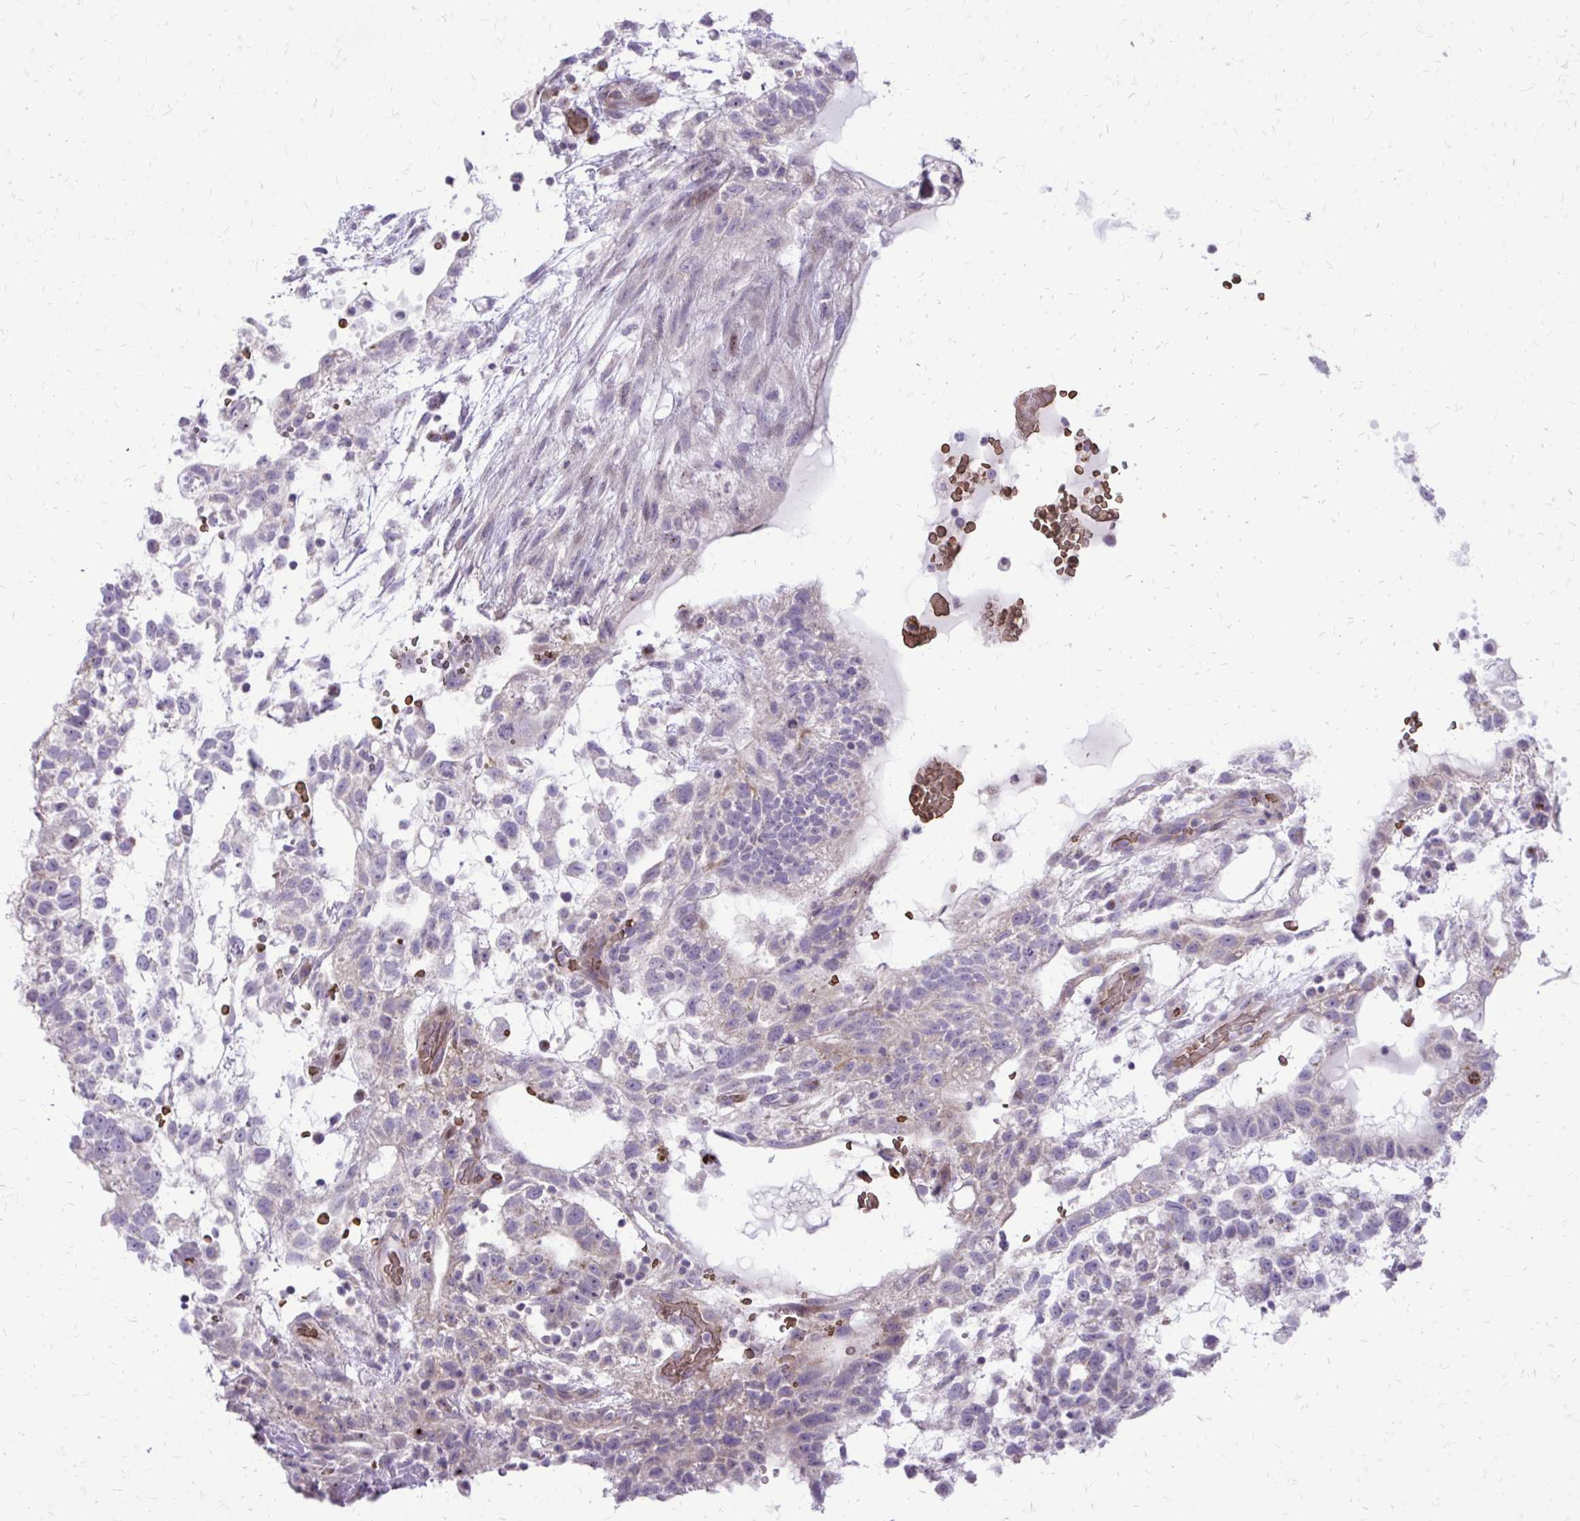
{"staining": {"intensity": "negative", "quantity": "none", "location": "none"}, "tissue": "testis cancer", "cell_type": "Tumor cells", "image_type": "cancer", "snomed": [{"axis": "morphology", "description": "Normal tissue, NOS"}, {"axis": "morphology", "description": "Carcinoma, Embryonal, NOS"}, {"axis": "topography", "description": "Testis"}], "caption": "DAB immunohistochemical staining of embryonal carcinoma (testis) exhibits no significant positivity in tumor cells.", "gene": "FUNDC2", "patient": {"sex": "male", "age": 32}}